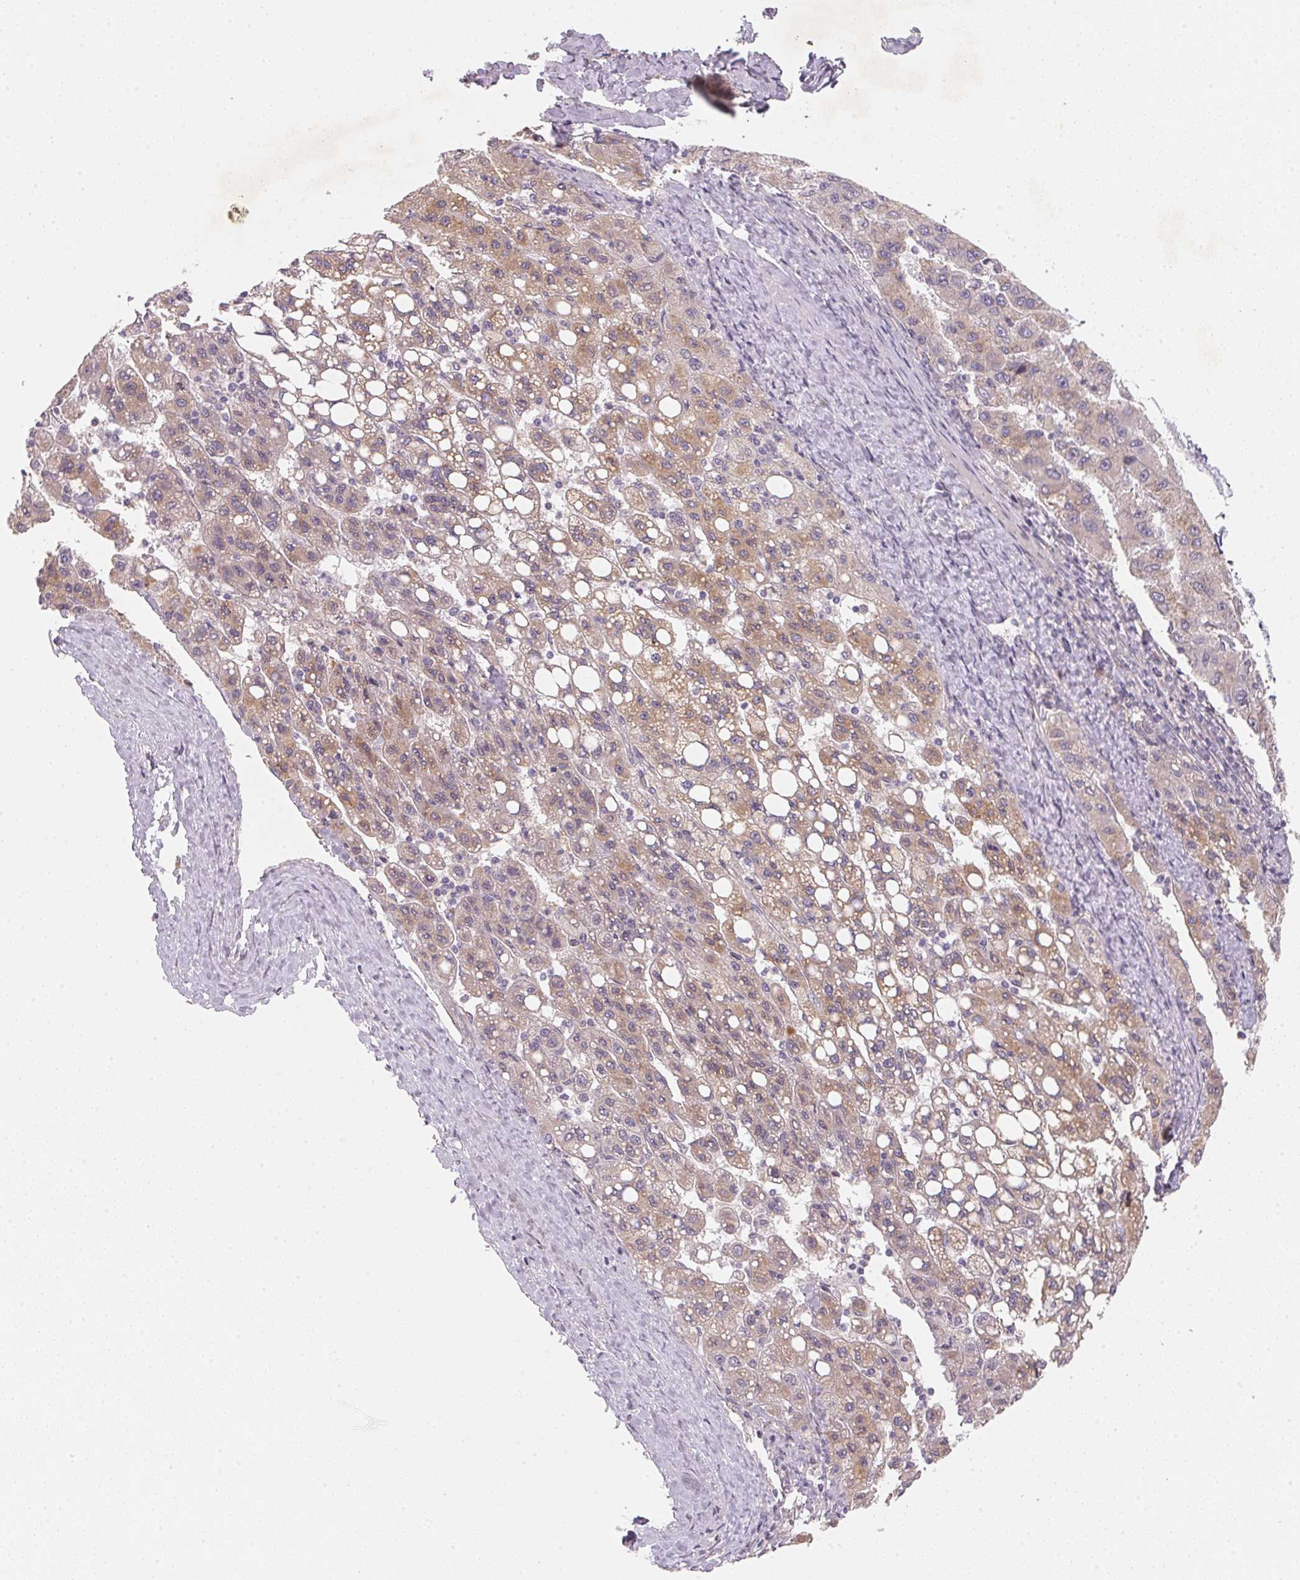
{"staining": {"intensity": "moderate", "quantity": "25%-75%", "location": "cytoplasmic/membranous"}, "tissue": "liver cancer", "cell_type": "Tumor cells", "image_type": "cancer", "snomed": [{"axis": "morphology", "description": "Carcinoma, Hepatocellular, NOS"}, {"axis": "topography", "description": "Liver"}], "caption": "The histopathology image displays immunohistochemical staining of liver cancer. There is moderate cytoplasmic/membranous staining is identified in approximately 25%-75% of tumor cells.", "gene": "EI24", "patient": {"sex": "female", "age": 82}}